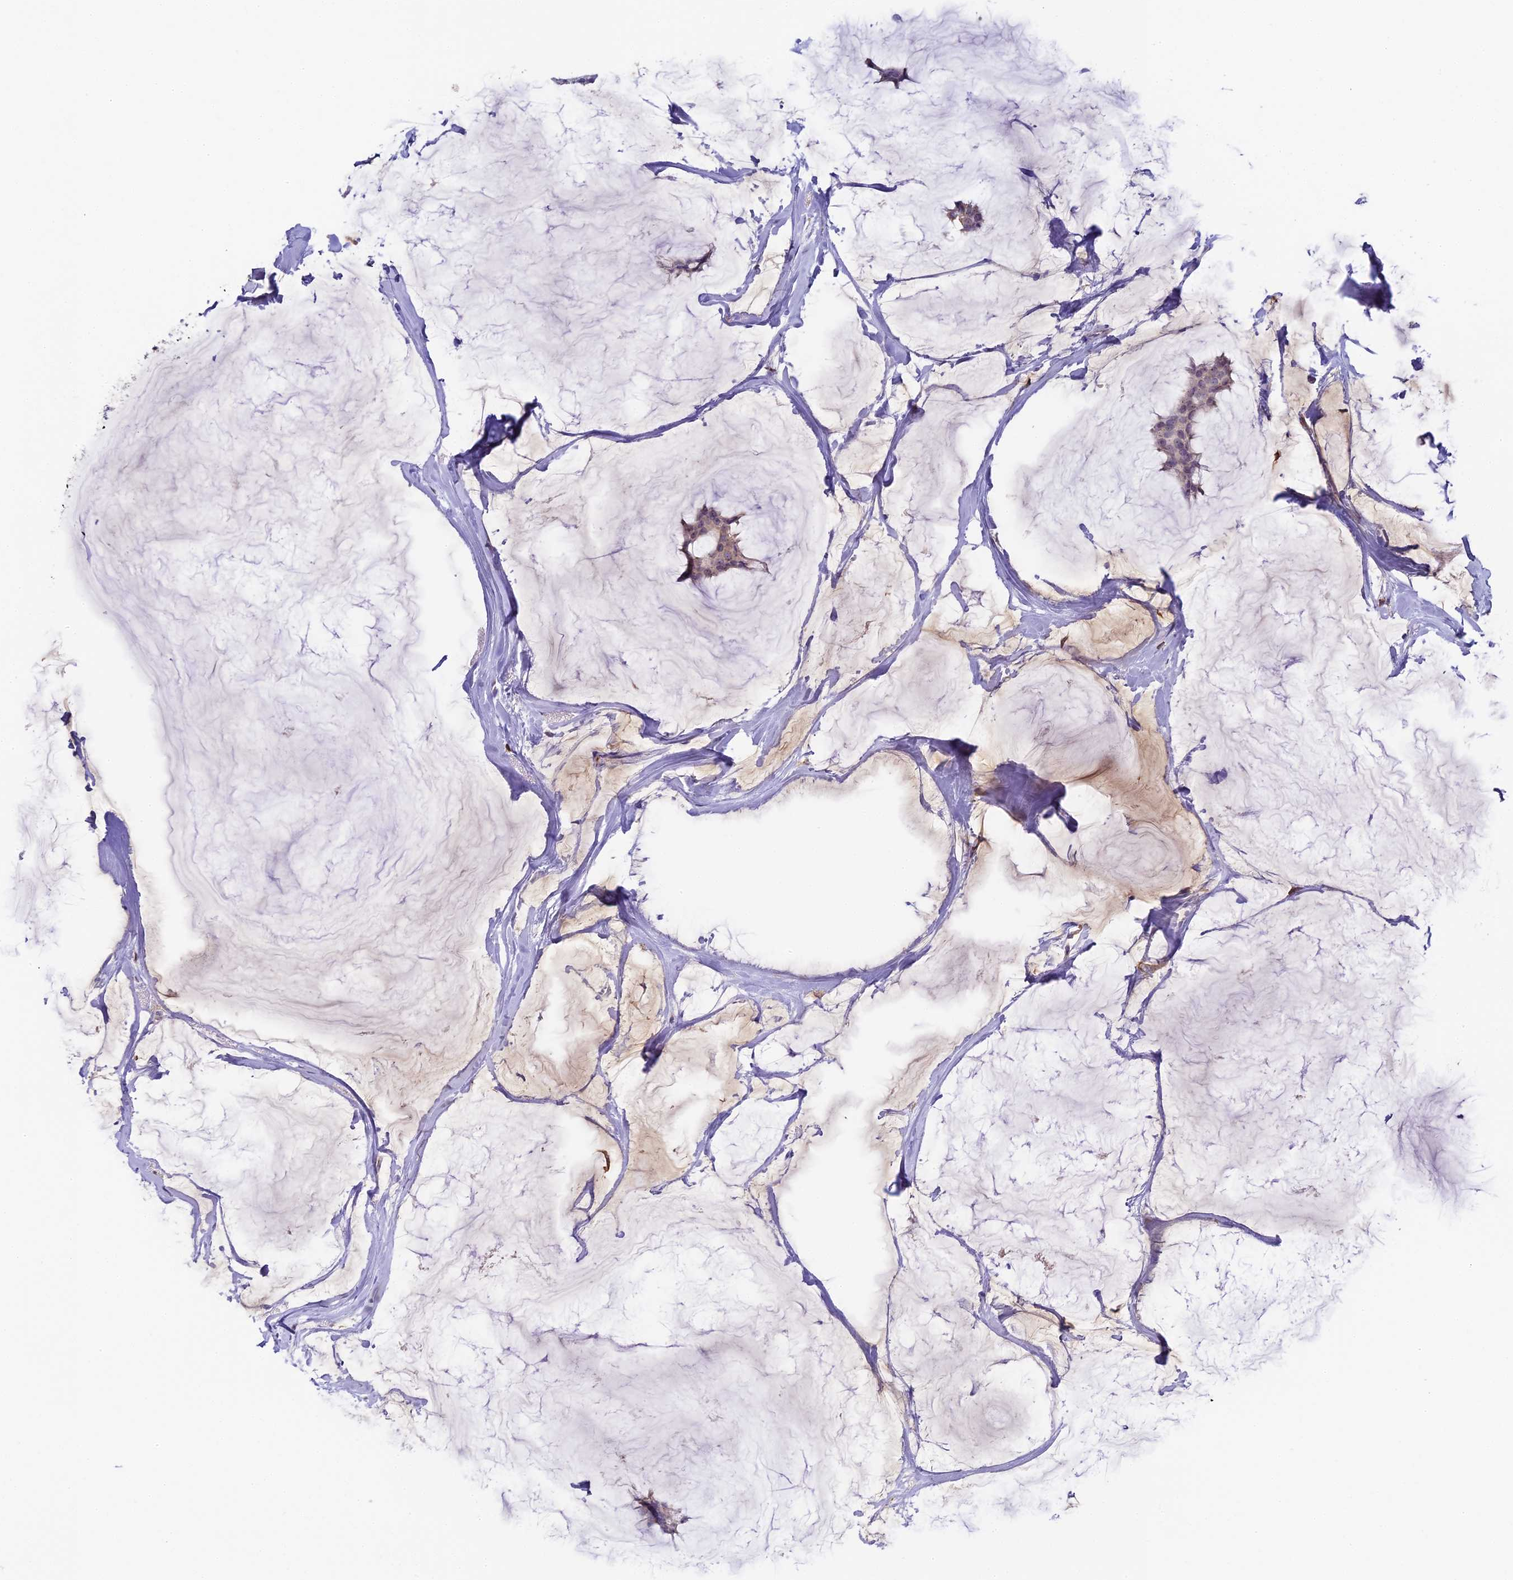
{"staining": {"intensity": "negative", "quantity": "none", "location": "none"}, "tissue": "breast cancer", "cell_type": "Tumor cells", "image_type": "cancer", "snomed": [{"axis": "morphology", "description": "Duct carcinoma"}, {"axis": "topography", "description": "Breast"}], "caption": "Tumor cells are negative for brown protein staining in breast cancer.", "gene": "FYB1", "patient": {"sex": "female", "age": 93}}